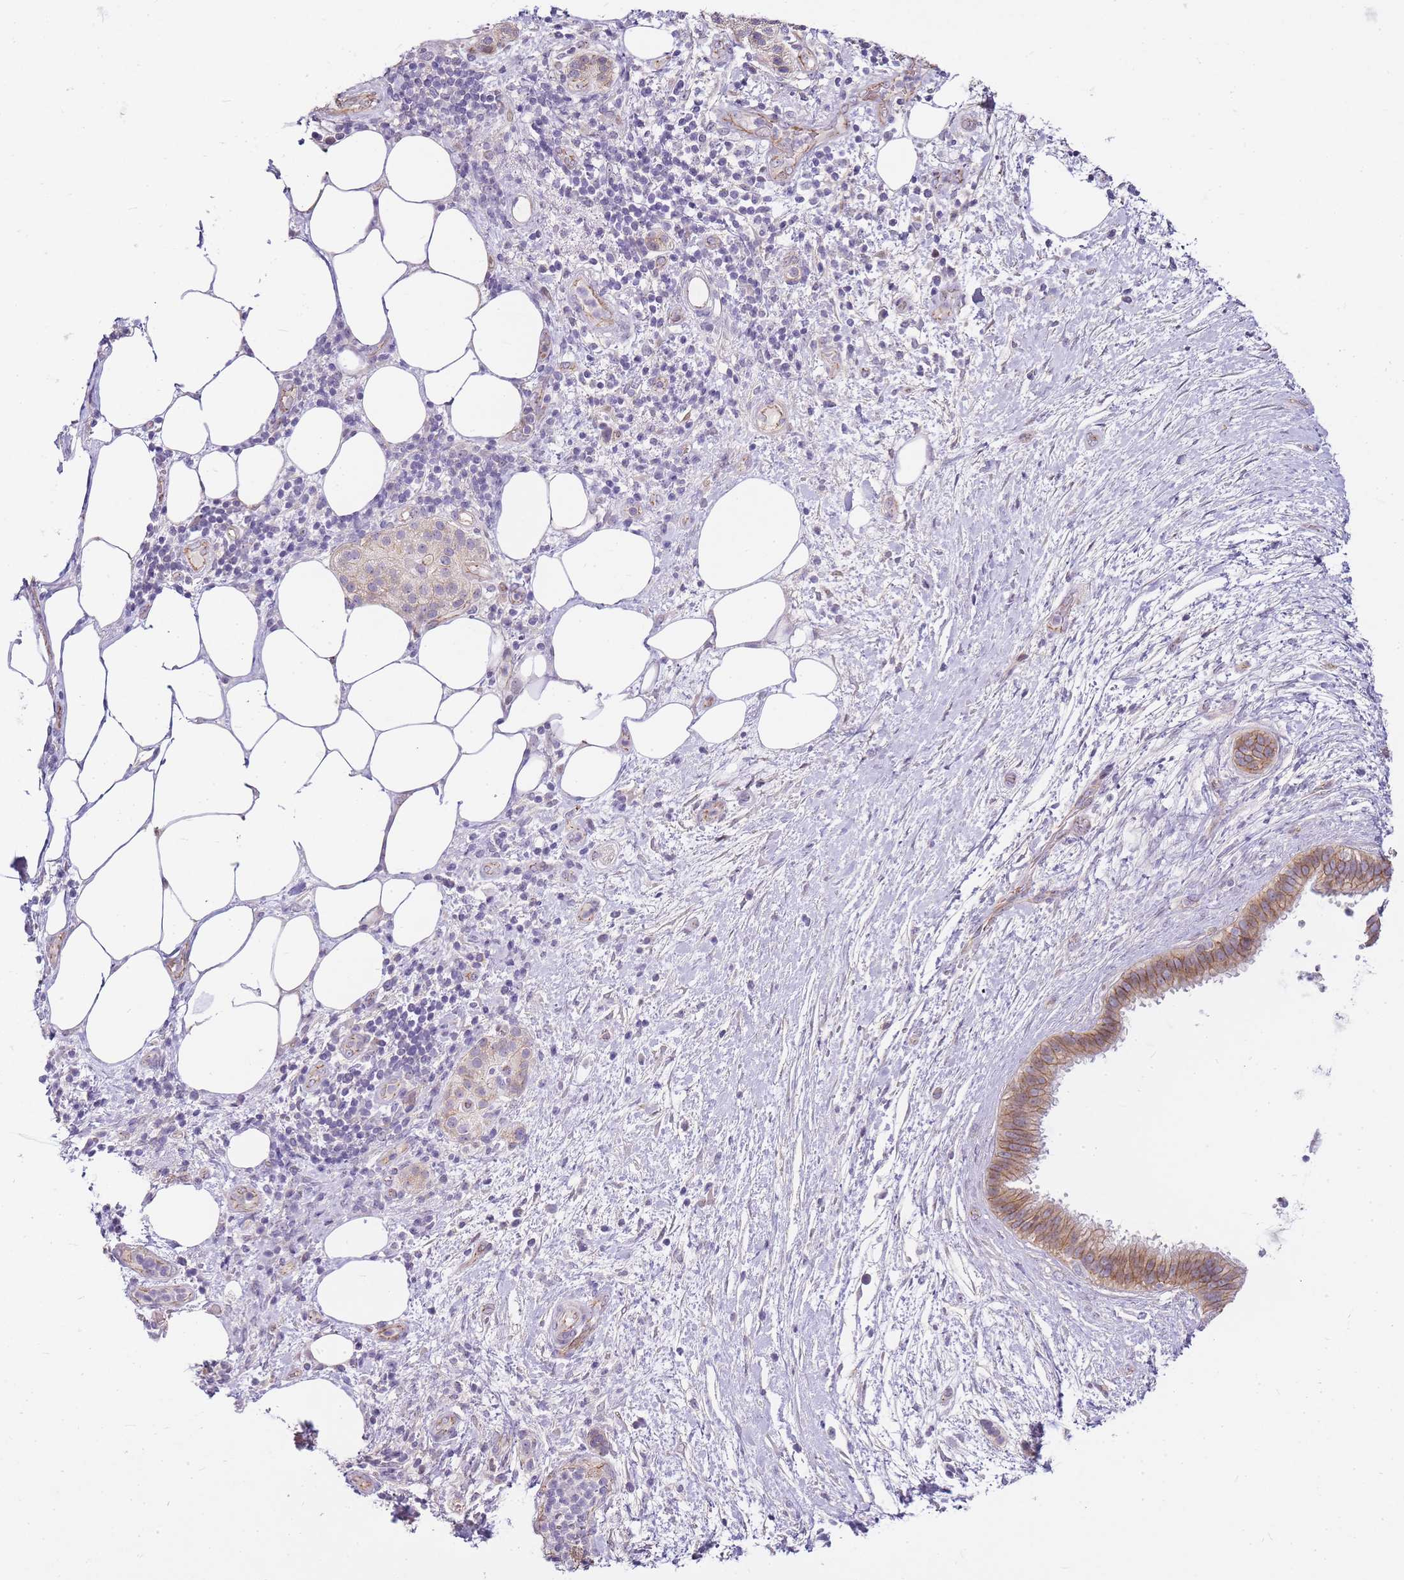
{"staining": {"intensity": "moderate", "quantity": ">75%", "location": "cytoplasmic/membranous"}, "tissue": "pancreatic cancer", "cell_type": "Tumor cells", "image_type": "cancer", "snomed": [{"axis": "morphology", "description": "Adenocarcinoma, NOS"}, {"axis": "topography", "description": "Pancreas"}], "caption": "Immunohistochemistry photomicrograph of neoplastic tissue: pancreatic cancer (adenocarcinoma) stained using IHC reveals medium levels of moderate protein expression localized specifically in the cytoplasmic/membranous of tumor cells, appearing as a cytoplasmic/membranous brown color.", "gene": "CLBA1", "patient": {"sex": "female", "age": 61}}